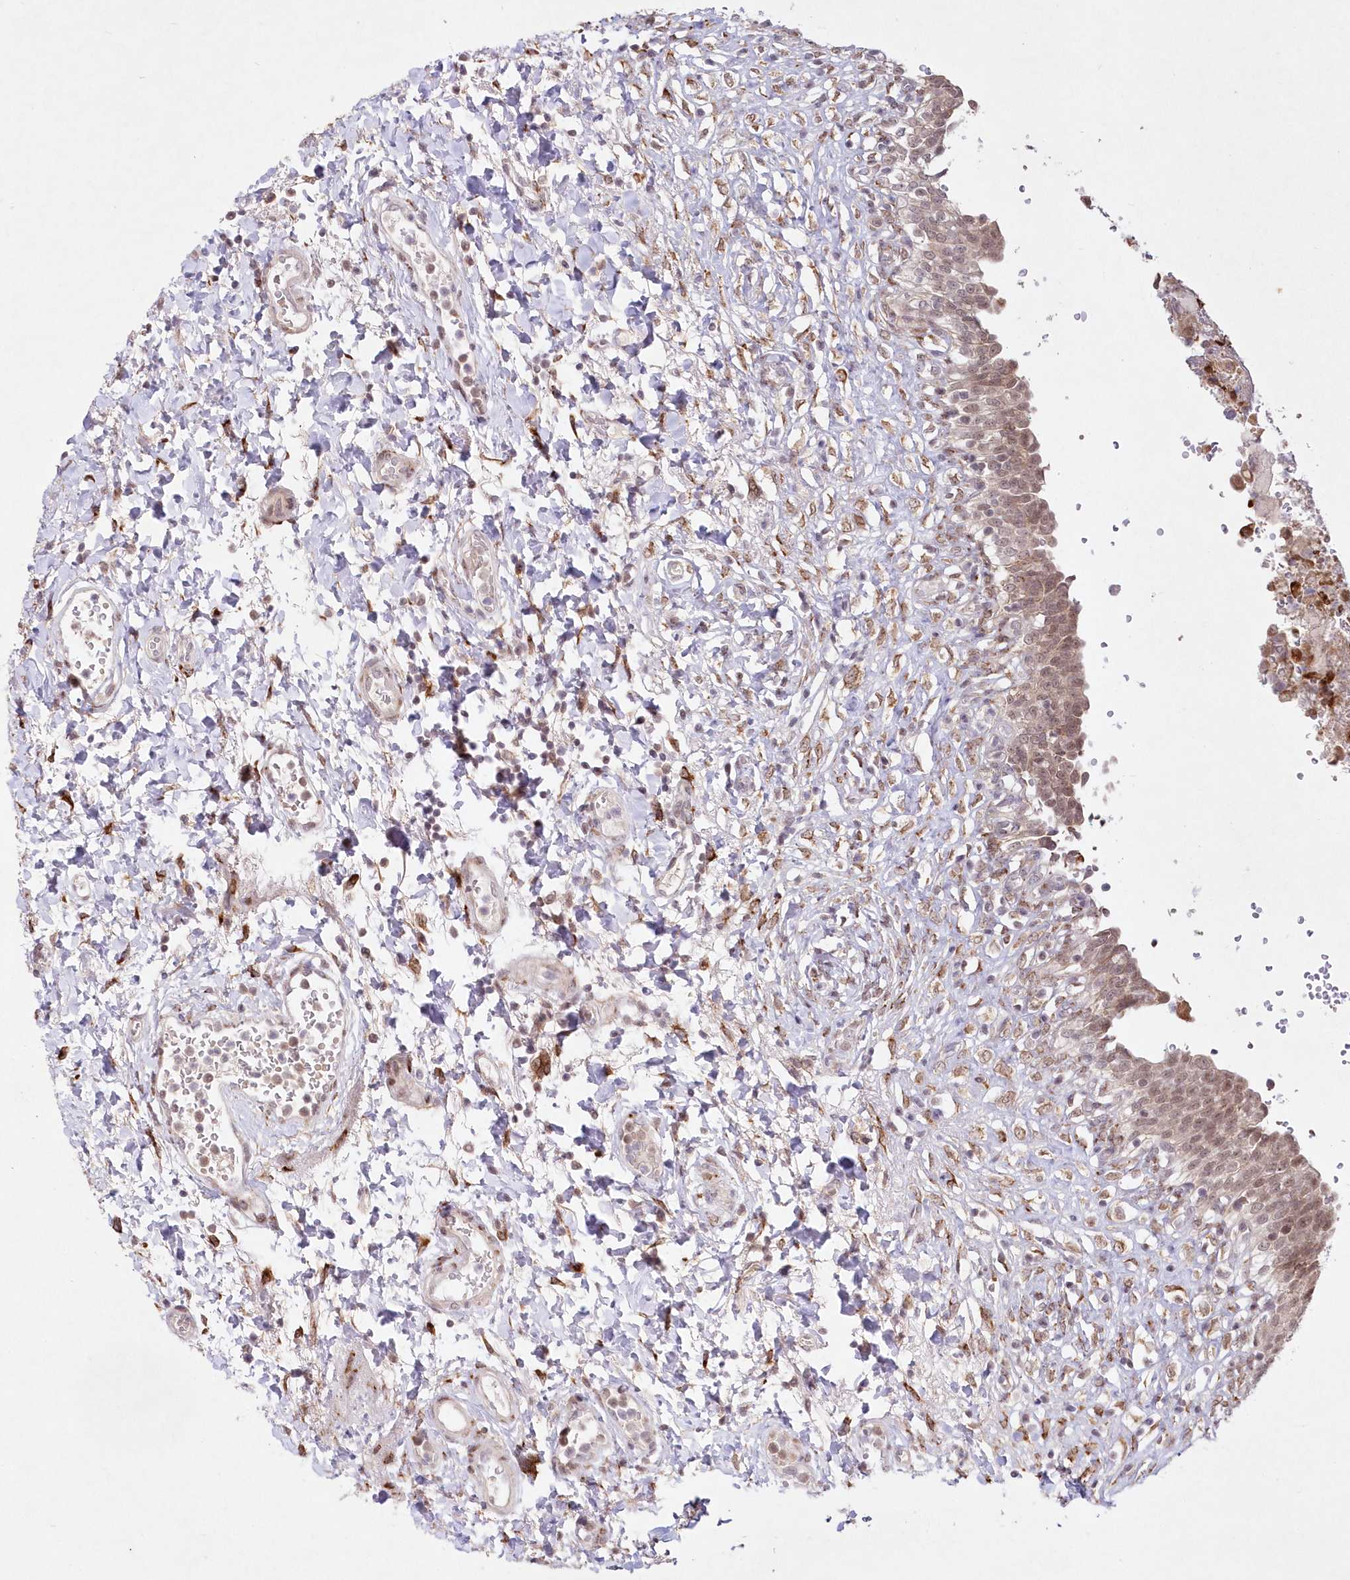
{"staining": {"intensity": "moderate", "quantity": "25%-75%", "location": "nuclear"}, "tissue": "urinary bladder", "cell_type": "Urothelial cells", "image_type": "normal", "snomed": [{"axis": "morphology", "description": "Urothelial carcinoma, High grade"}, {"axis": "topography", "description": "Urinary bladder"}], "caption": "DAB immunohistochemical staining of unremarkable urinary bladder shows moderate nuclear protein positivity in approximately 25%-75% of urothelial cells.", "gene": "LDB1", "patient": {"sex": "male", "age": 46}}